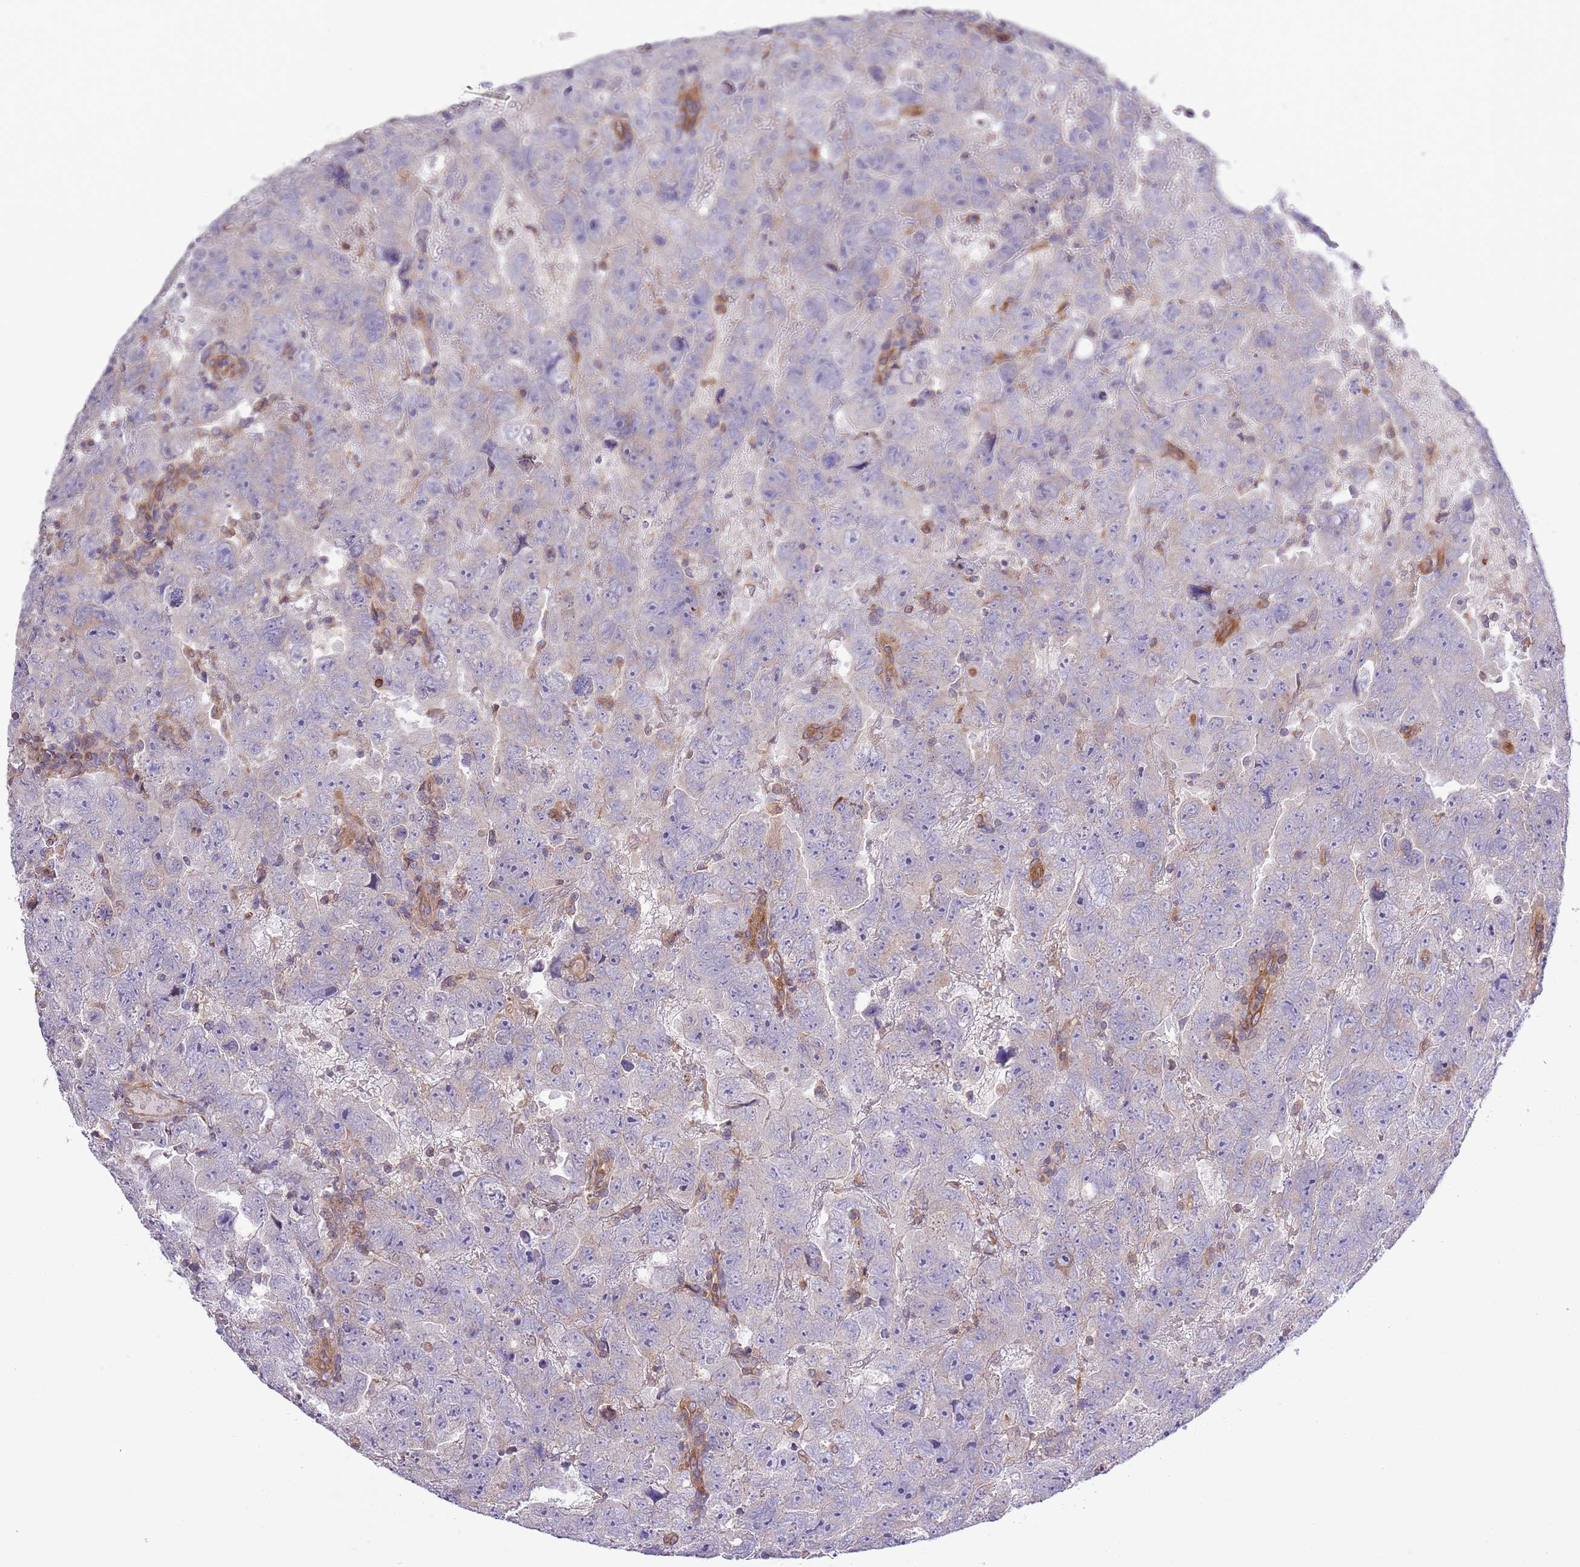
{"staining": {"intensity": "negative", "quantity": "none", "location": "none"}, "tissue": "testis cancer", "cell_type": "Tumor cells", "image_type": "cancer", "snomed": [{"axis": "morphology", "description": "Carcinoma, Embryonal, NOS"}, {"axis": "topography", "description": "Testis"}], "caption": "Human testis cancer stained for a protein using IHC shows no positivity in tumor cells.", "gene": "LPIN2", "patient": {"sex": "male", "age": 45}}